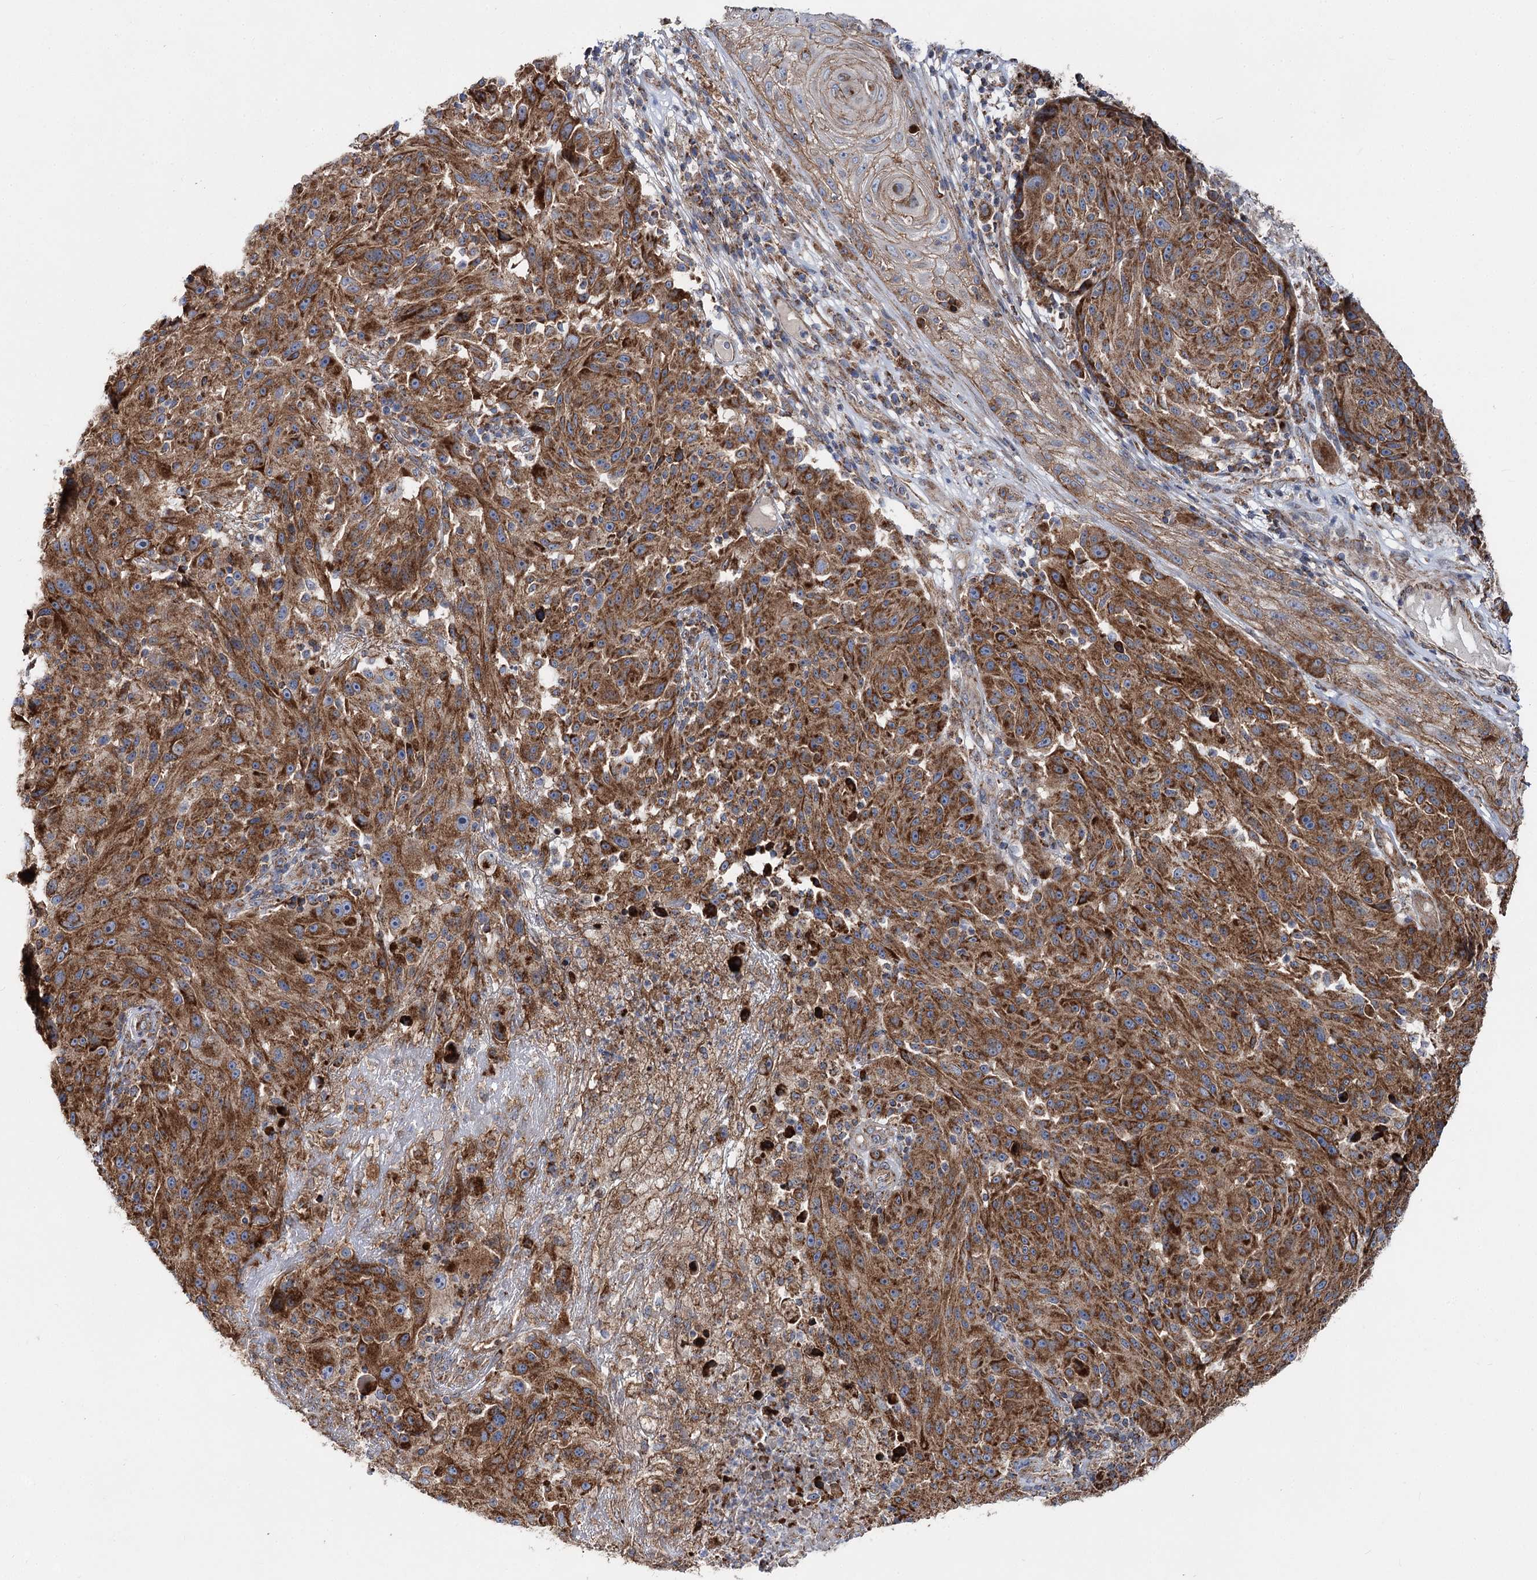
{"staining": {"intensity": "strong", "quantity": ">75%", "location": "cytoplasmic/membranous"}, "tissue": "melanoma", "cell_type": "Tumor cells", "image_type": "cancer", "snomed": [{"axis": "morphology", "description": "Malignant melanoma, NOS"}, {"axis": "topography", "description": "Skin"}], "caption": "IHC (DAB) staining of human malignant melanoma shows strong cytoplasmic/membranous protein expression in approximately >75% of tumor cells.", "gene": "MSANTD2", "patient": {"sex": "male", "age": 53}}